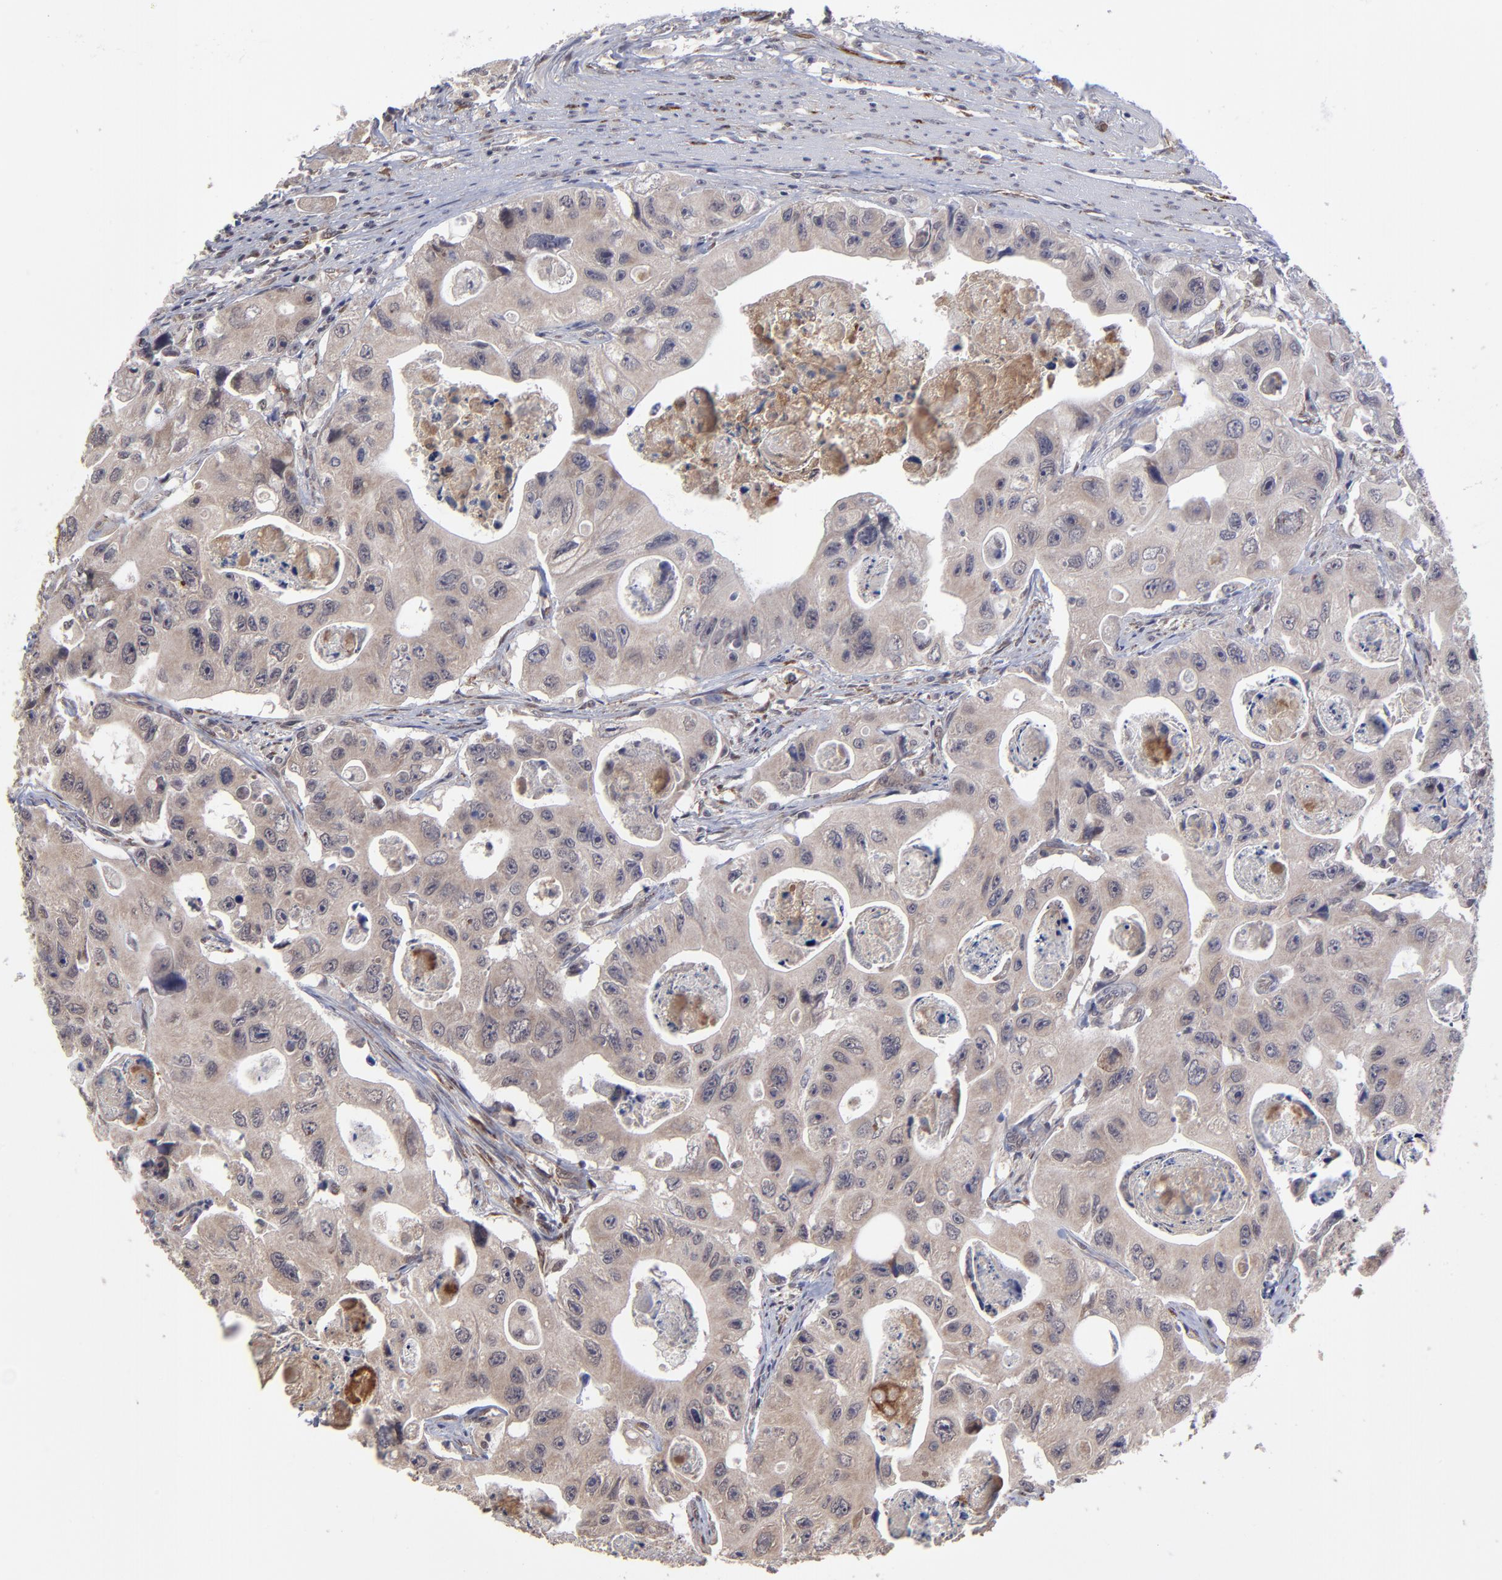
{"staining": {"intensity": "weak", "quantity": ">75%", "location": "cytoplasmic/membranous"}, "tissue": "colorectal cancer", "cell_type": "Tumor cells", "image_type": "cancer", "snomed": [{"axis": "morphology", "description": "Adenocarcinoma, NOS"}, {"axis": "topography", "description": "Colon"}], "caption": "A low amount of weak cytoplasmic/membranous expression is appreciated in approximately >75% of tumor cells in colorectal cancer (adenocarcinoma) tissue. Using DAB (brown) and hematoxylin (blue) stains, captured at high magnification using brightfield microscopy.", "gene": "CHL1", "patient": {"sex": "female", "age": 46}}